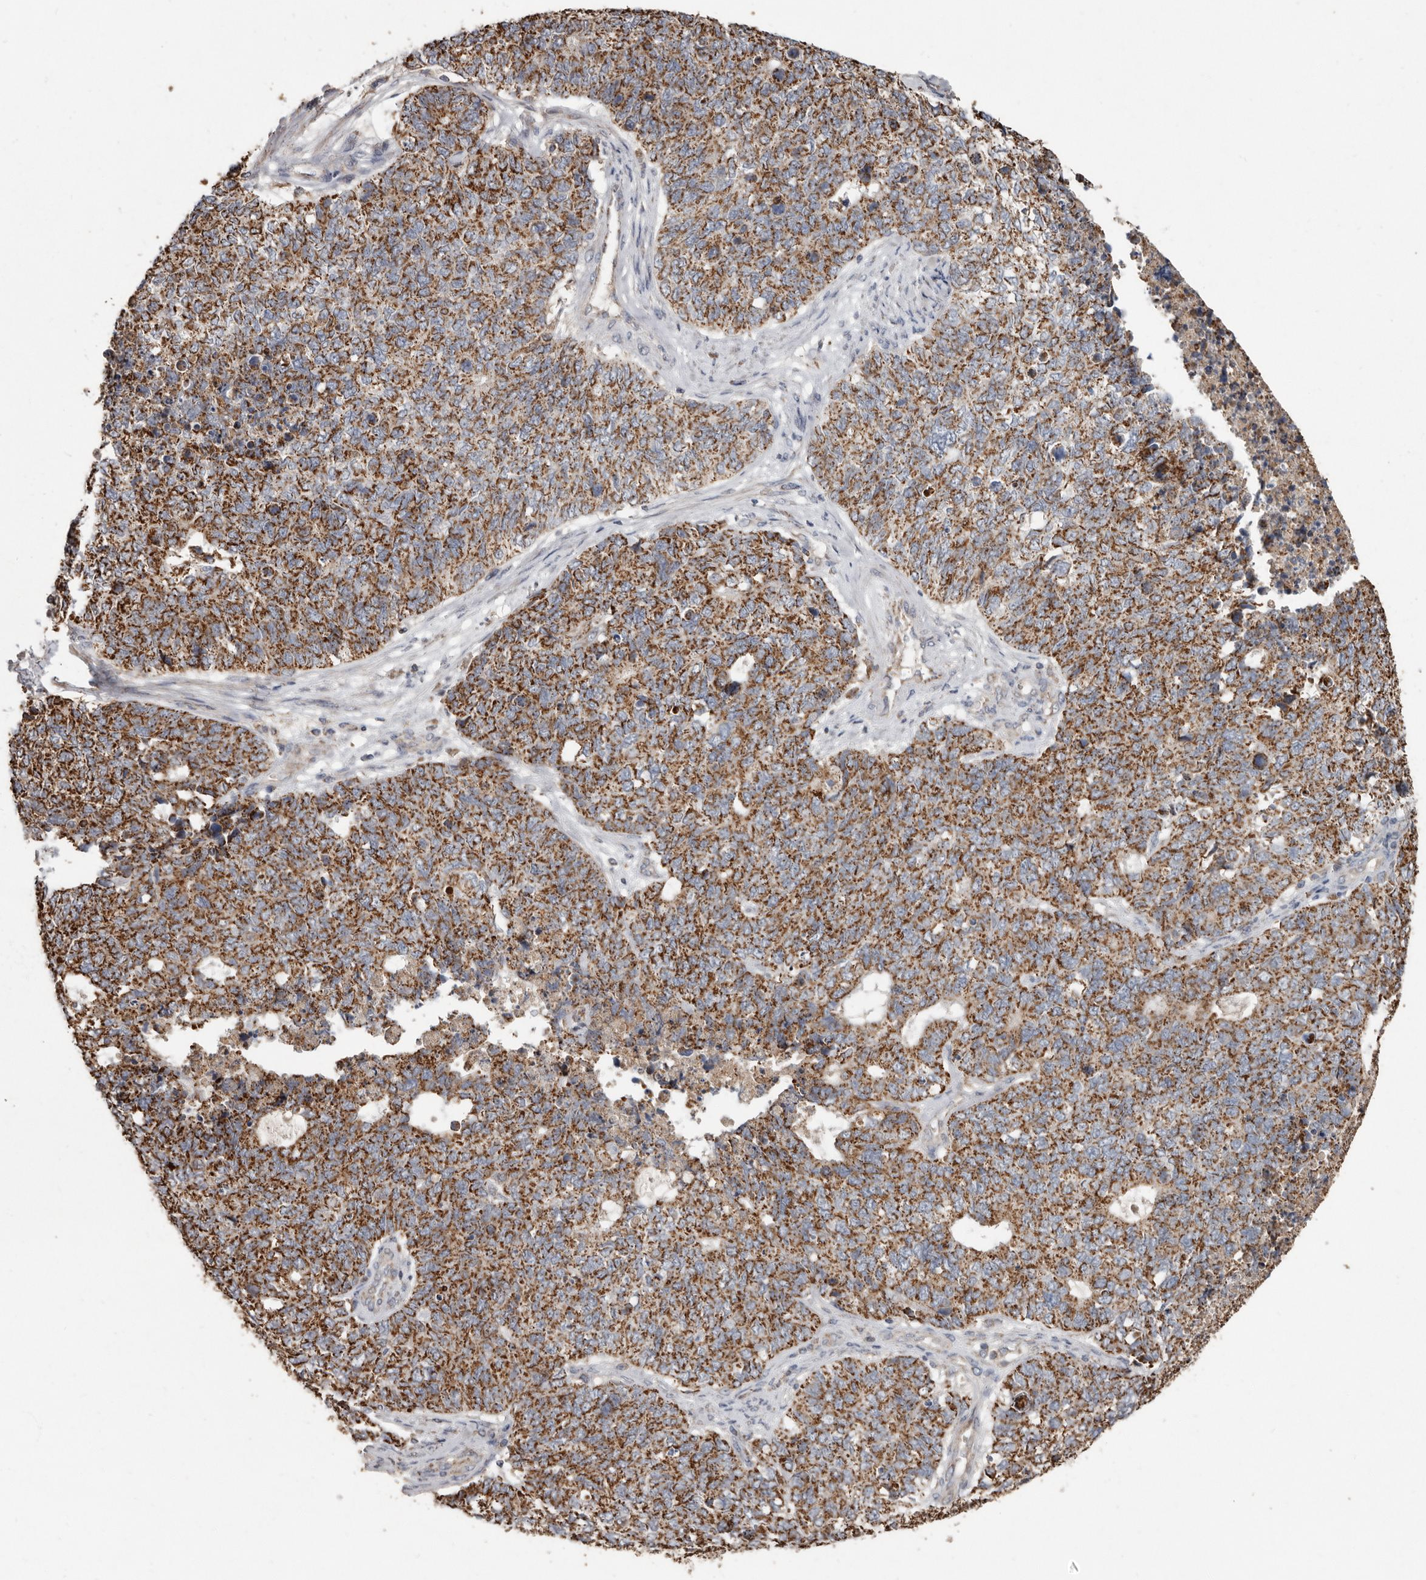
{"staining": {"intensity": "moderate", "quantity": ">75%", "location": "cytoplasmic/membranous"}, "tissue": "cervical cancer", "cell_type": "Tumor cells", "image_type": "cancer", "snomed": [{"axis": "morphology", "description": "Squamous cell carcinoma, NOS"}, {"axis": "topography", "description": "Cervix"}], "caption": "Squamous cell carcinoma (cervical) stained with DAB (3,3'-diaminobenzidine) immunohistochemistry displays medium levels of moderate cytoplasmic/membranous positivity in approximately >75% of tumor cells.", "gene": "KIF26B", "patient": {"sex": "female", "age": 63}}